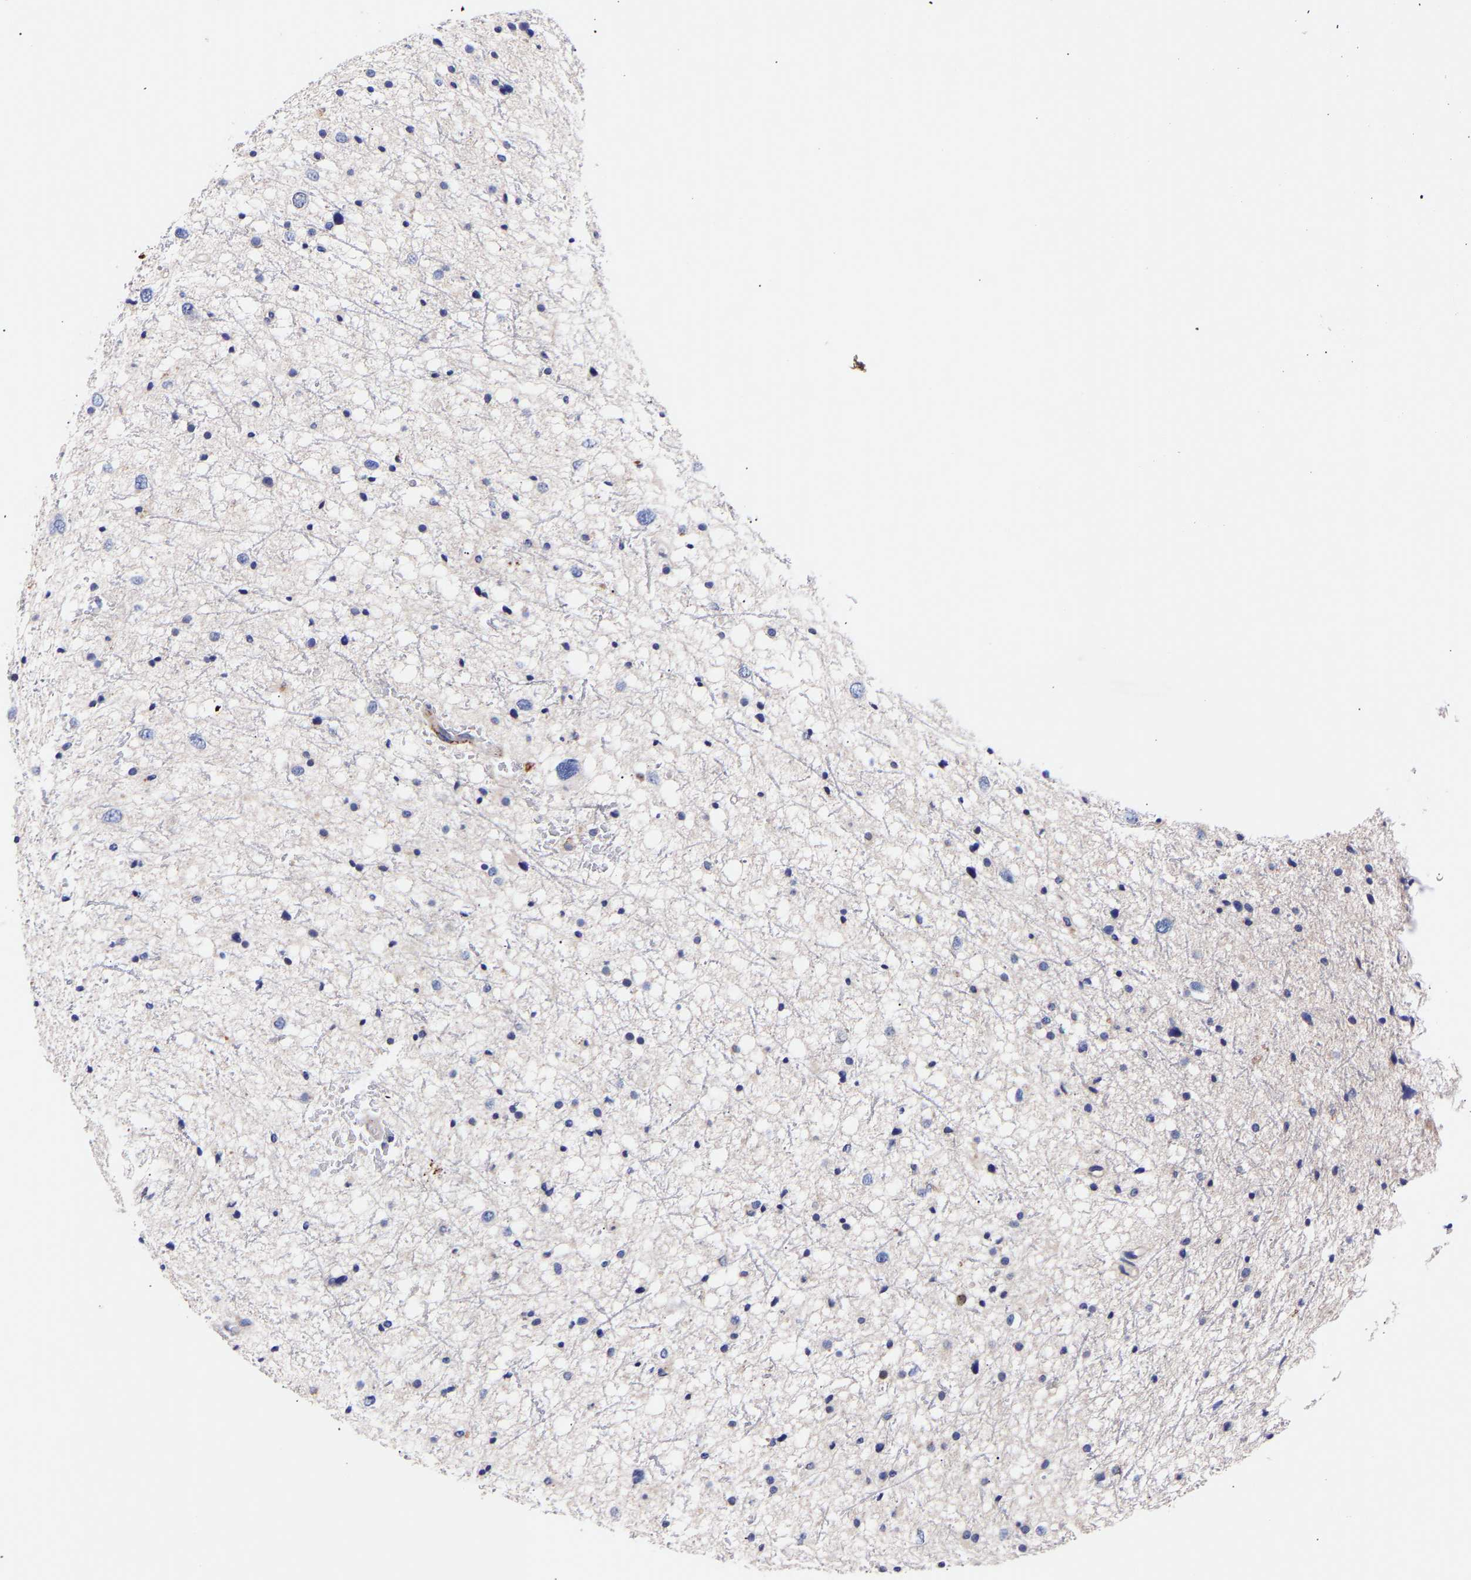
{"staining": {"intensity": "negative", "quantity": "none", "location": "none"}, "tissue": "glioma", "cell_type": "Tumor cells", "image_type": "cancer", "snomed": [{"axis": "morphology", "description": "Glioma, malignant, Low grade"}, {"axis": "topography", "description": "Brain"}], "caption": "Malignant glioma (low-grade) was stained to show a protein in brown. There is no significant expression in tumor cells.", "gene": "SEM1", "patient": {"sex": "female", "age": 37}}